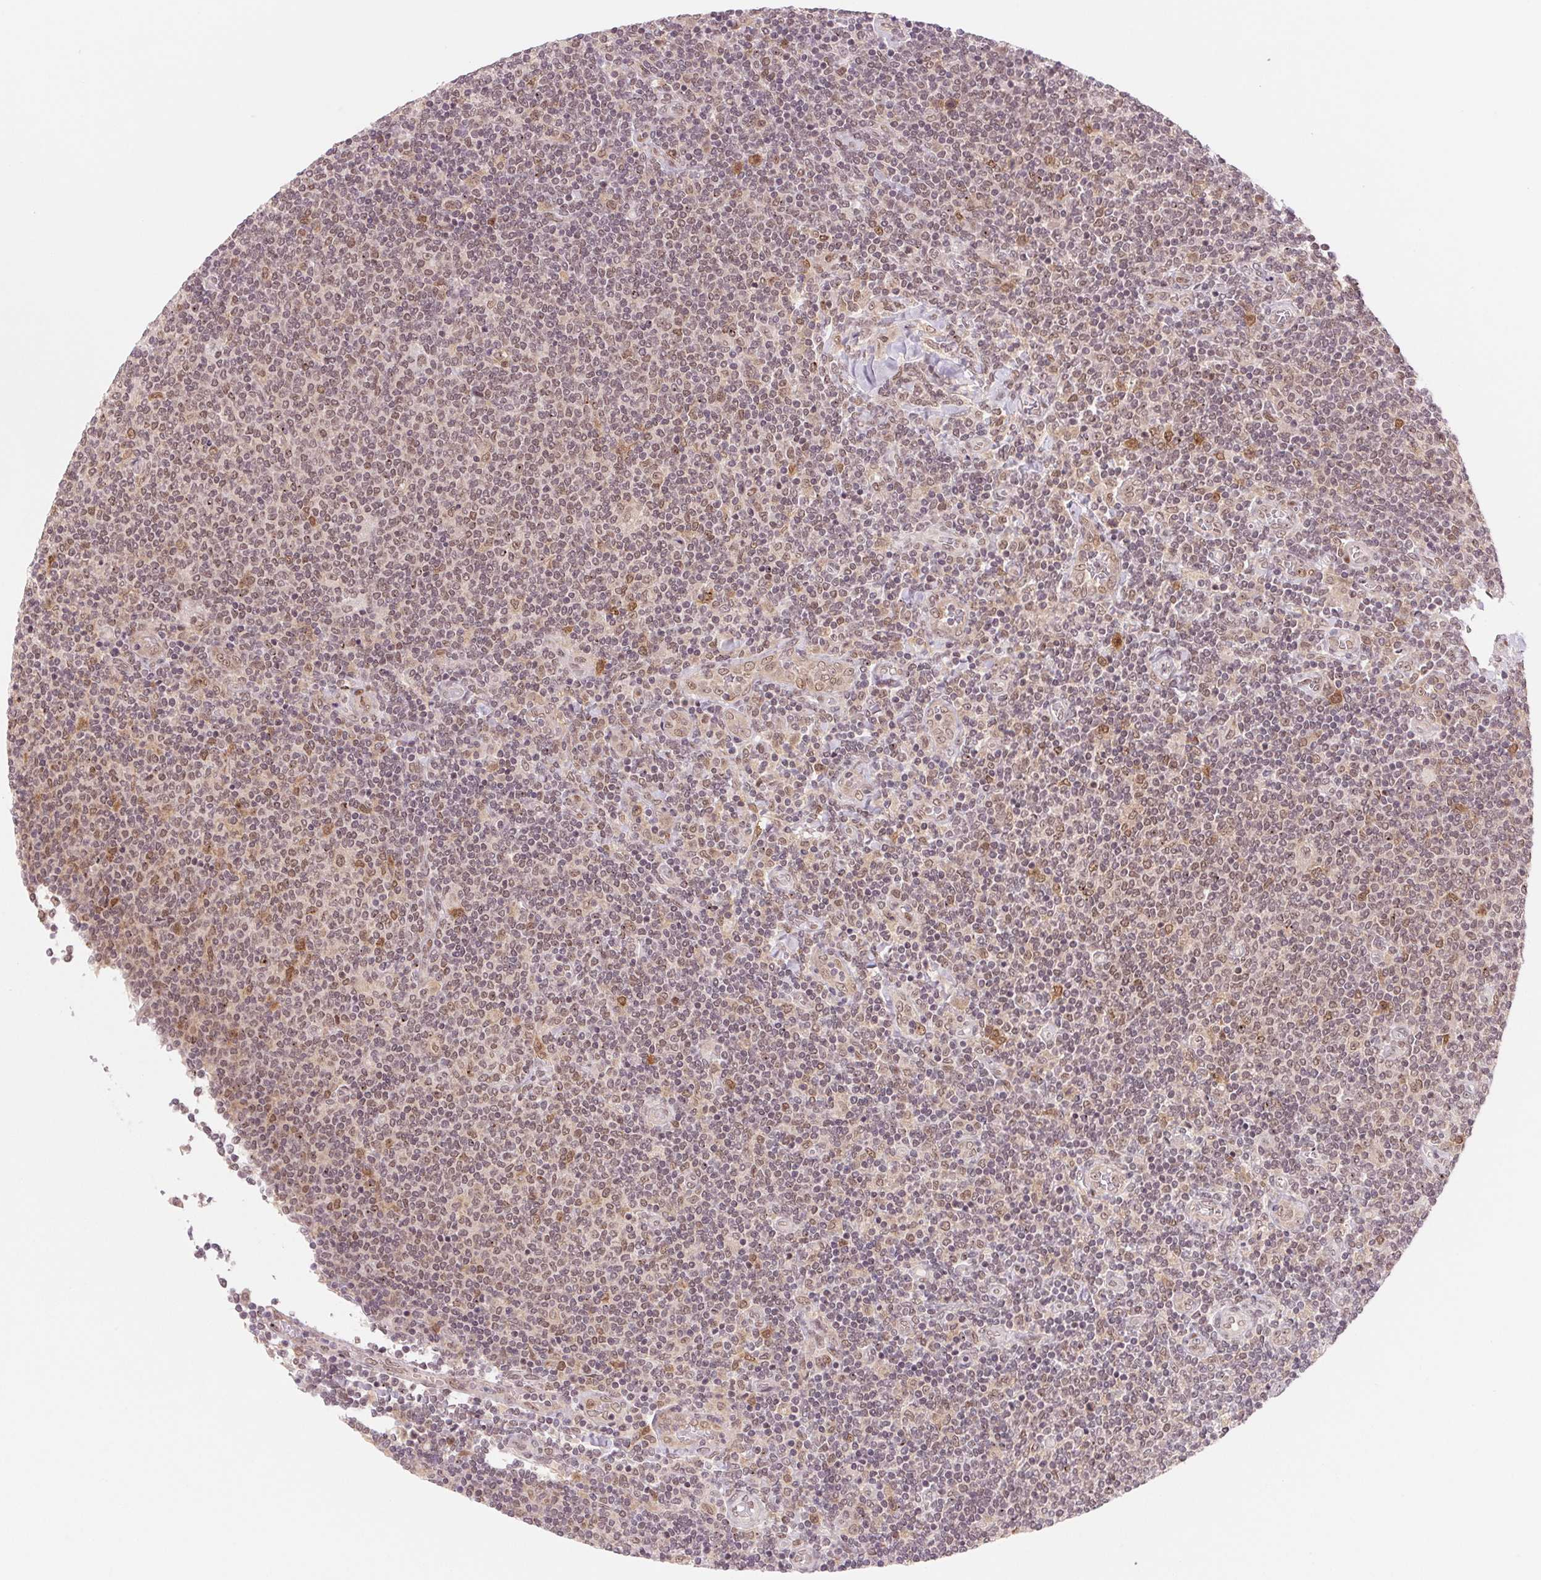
{"staining": {"intensity": "weak", "quantity": "25%-75%", "location": "cytoplasmic/membranous,nuclear"}, "tissue": "lymphoma", "cell_type": "Tumor cells", "image_type": "cancer", "snomed": [{"axis": "morphology", "description": "Malignant lymphoma, non-Hodgkin's type, Low grade"}, {"axis": "topography", "description": "Lymph node"}], "caption": "A brown stain shows weak cytoplasmic/membranous and nuclear expression of a protein in lymphoma tumor cells. The protein is shown in brown color, while the nuclei are stained blue.", "gene": "DNAJB6", "patient": {"sex": "male", "age": 52}}